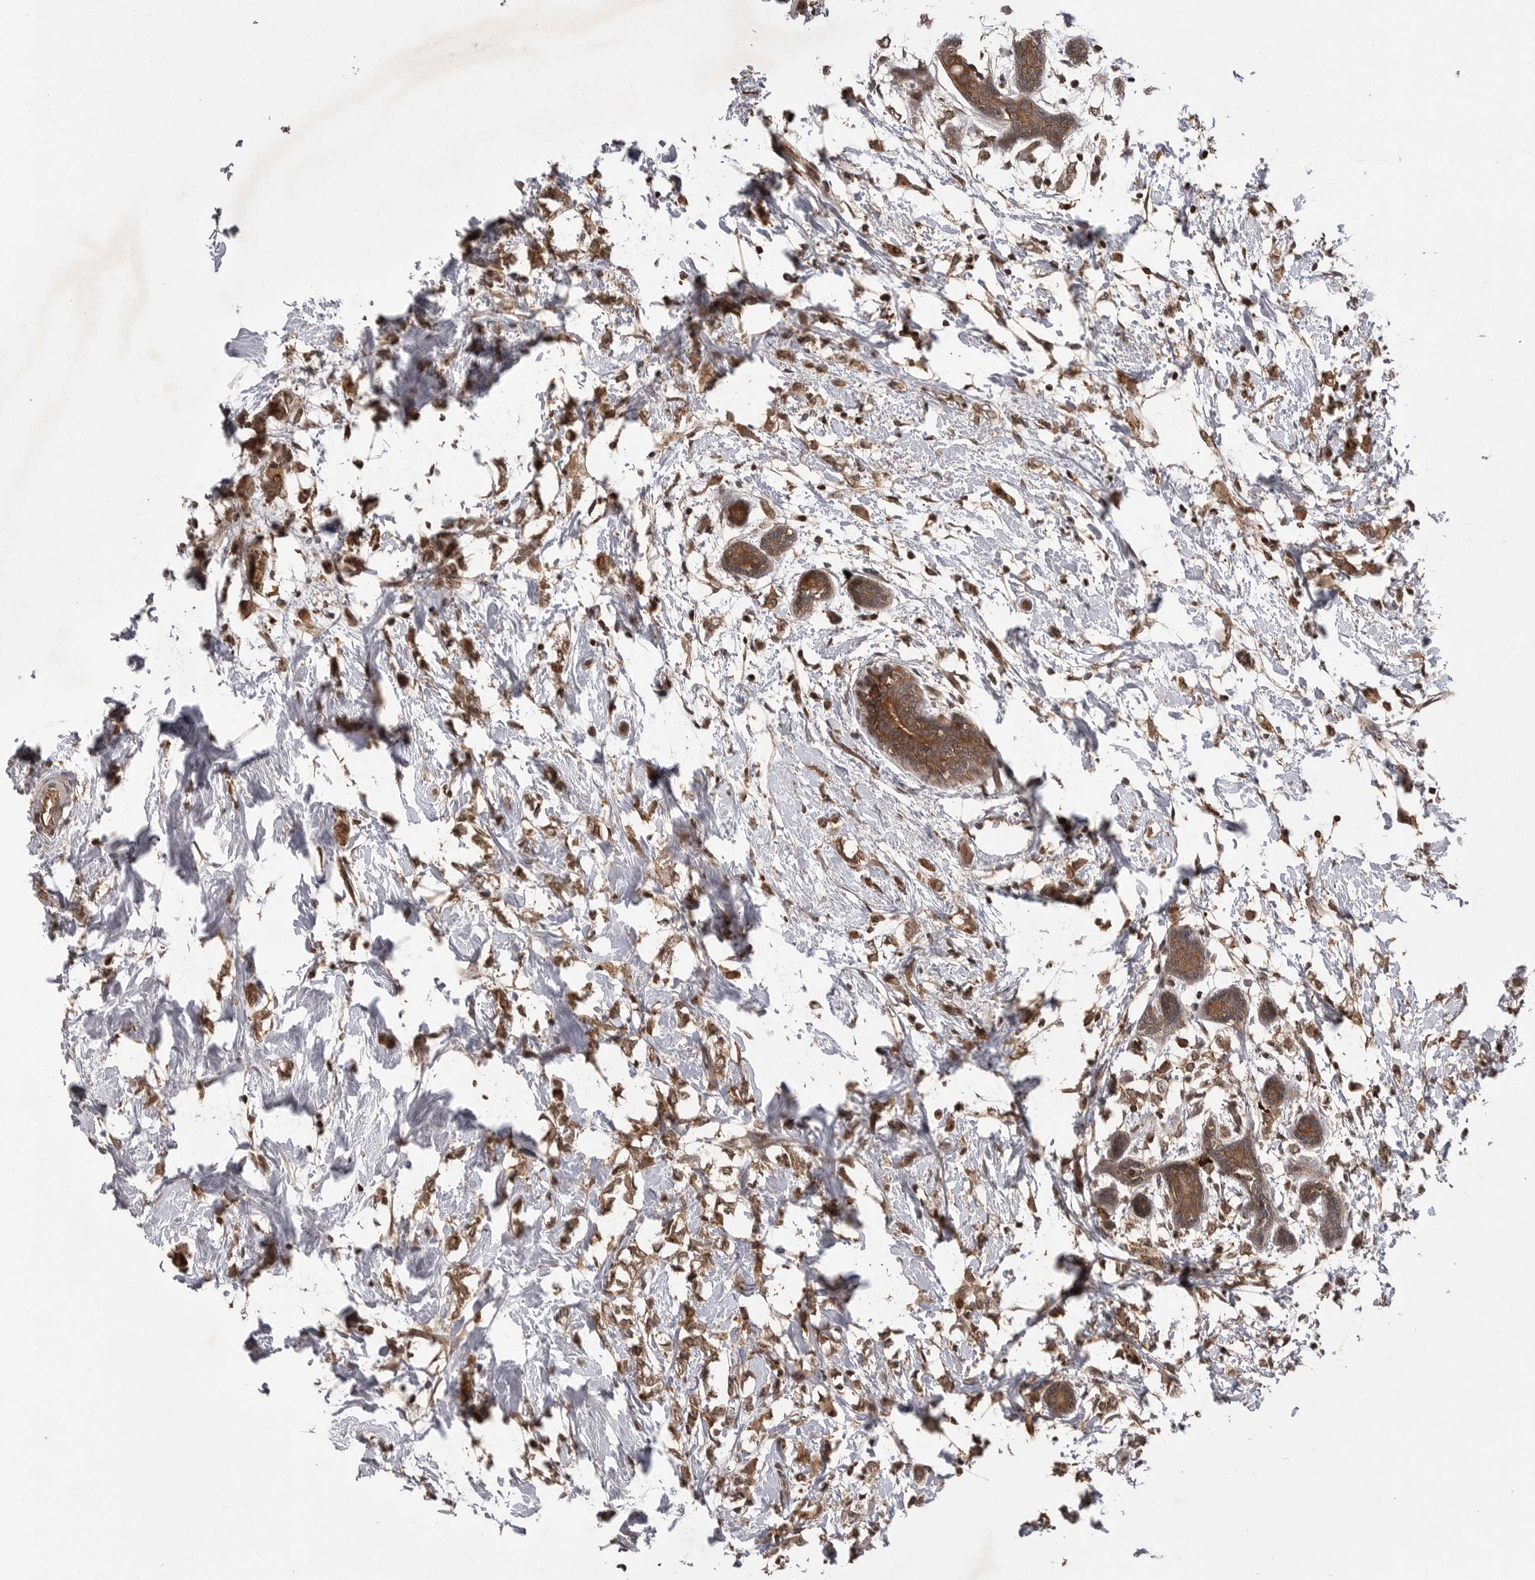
{"staining": {"intensity": "moderate", "quantity": ">75%", "location": "cytoplasmic/membranous"}, "tissue": "breast cancer", "cell_type": "Tumor cells", "image_type": "cancer", "snomed": [{"axis": "morphology", "description": "Normal tissue, NOS"}, {"axis": "morphology", "description": "Lobular carcinoma"}, {"axis": "topography", "description": "Breast"}], "caption": "There is medium levels of moderate cytoplasmic/membranous positivity in tumor cells of lobular carcinoma (breast), as demonstrated by immunohistochemical staining (brown color).", "gene": "AOAH", "patient": {"sex": "female", "age": 47}}